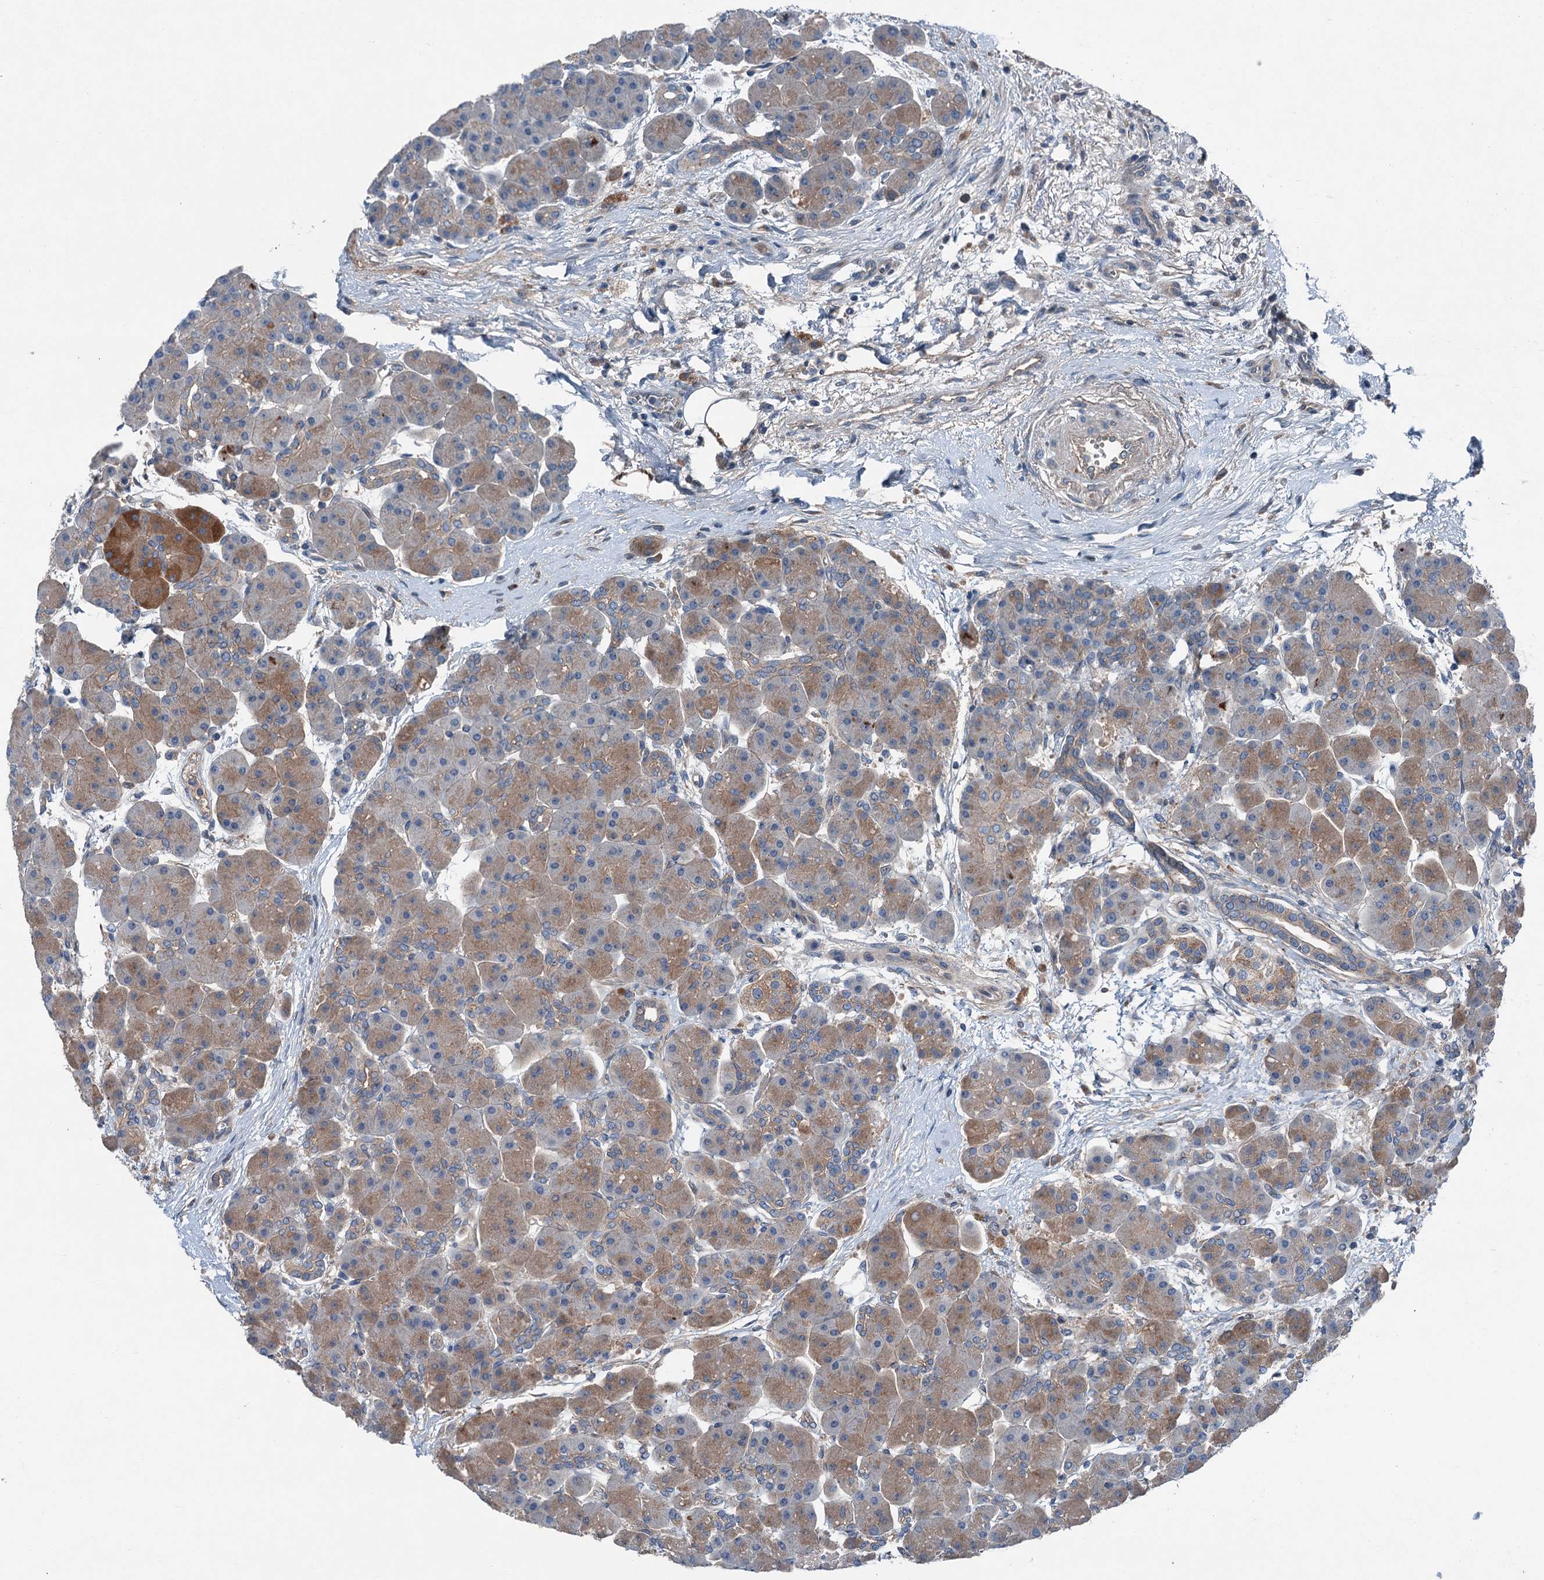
{"staining": {"intensity": "moderate", "quantity": ">75%", "location": "cytoplasmic/membranous"}, "tissue": "pancreas", "cell_type": "Exocrine glandular cells", "image_type": "normal", "snomed": [{"axis": "morphology", "description": "Normal tissue, NOS"}, {"axis": "topography", "description": "Pancreas"}], "caption": "Immunohistochemical staining of normal human pancreas exhibits moderate cytoplasmic/membranous protein staining in about >75% of exocrine glandular cells.", "gene": "SLC2A10", "patient": {"sex": "male", "age": 66}}